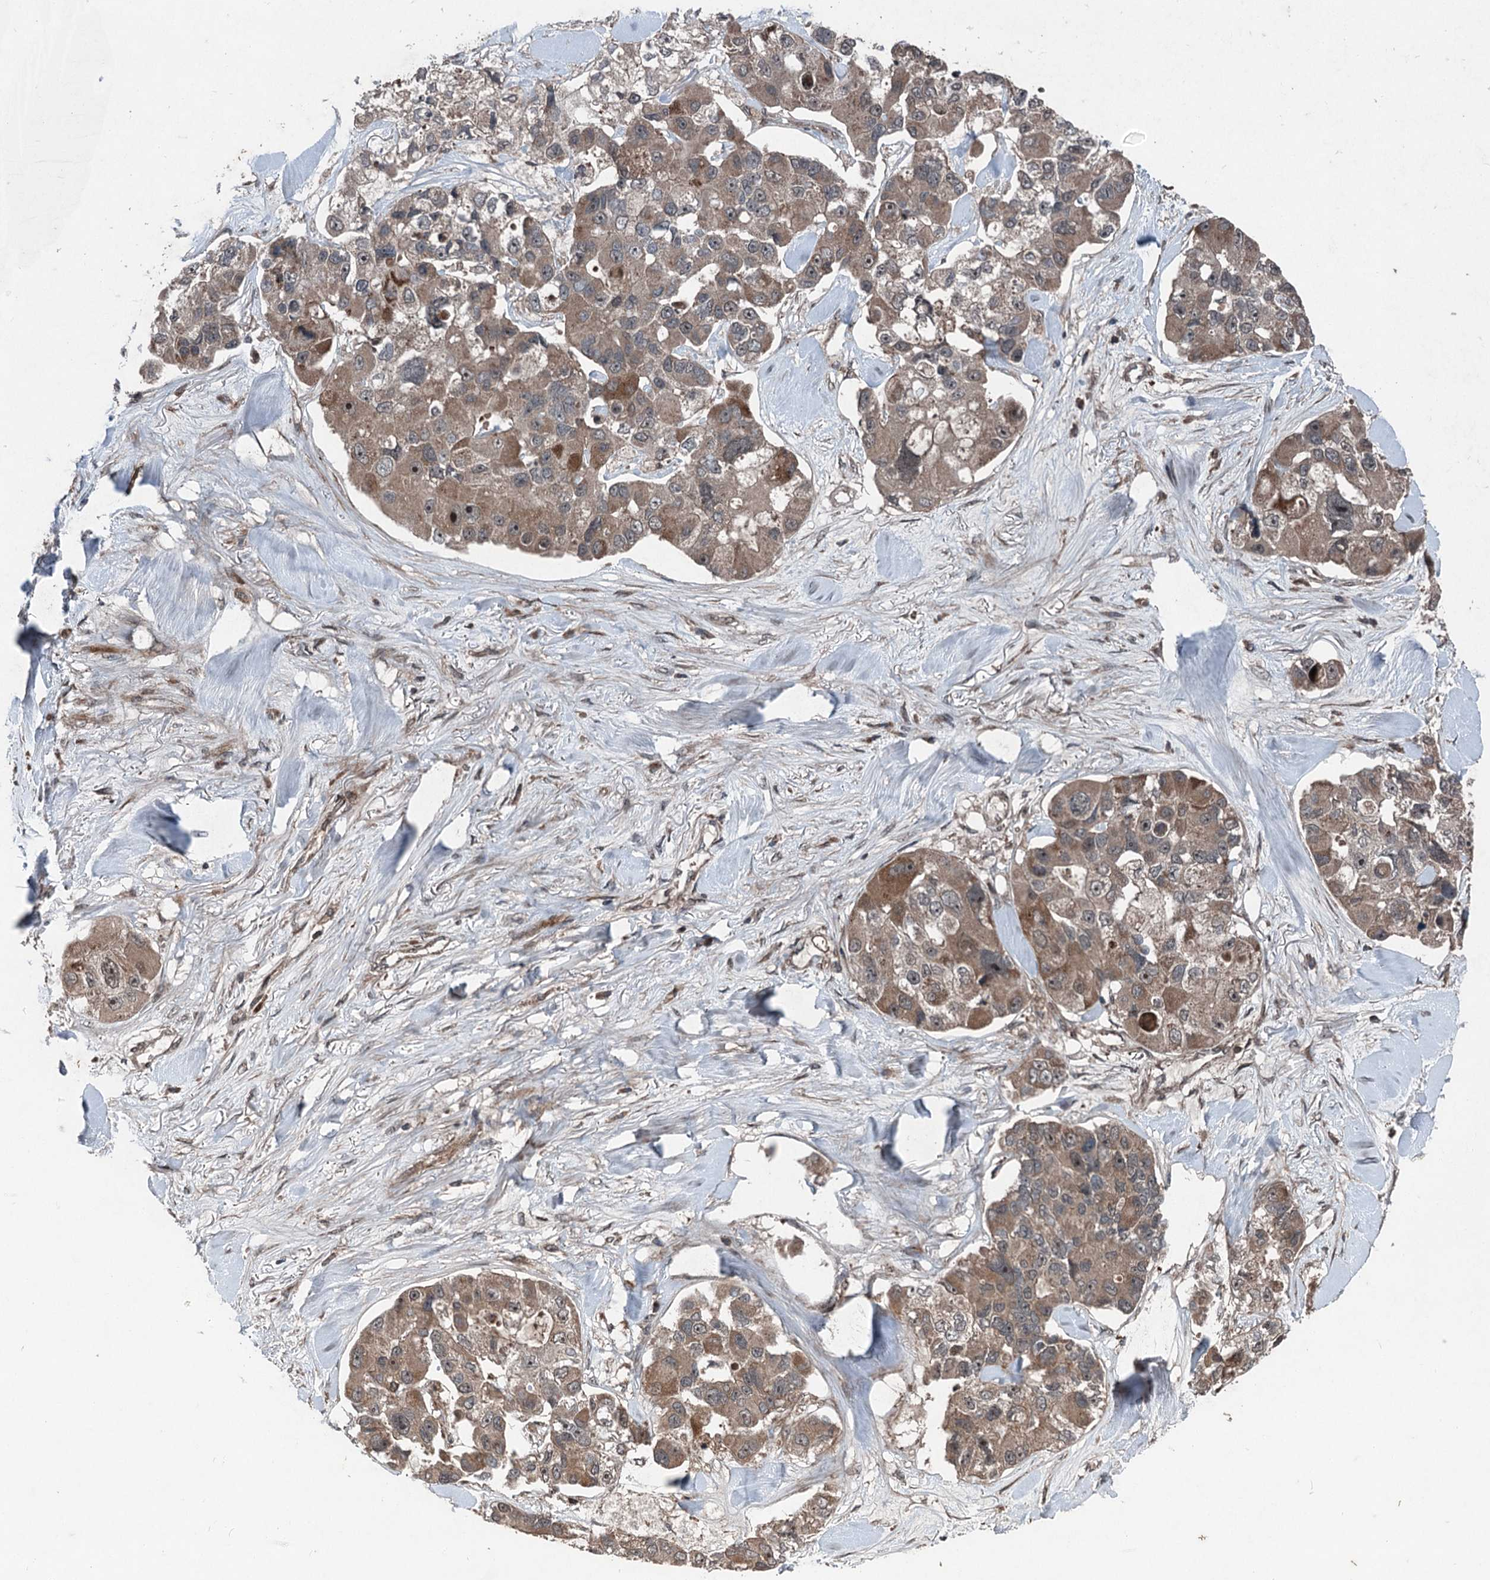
{"staining": {"intensity": "moderate", "quantity": "25%-75%", "location": "cytoplasmic/membranous"}, "tissue": "lung cancer", "cell_type": "Tumor cells", "image_type": "cancer", "snomed": [{"axis": "morphology", "description": "Adenocarcinoma, NOS"}, {"axis": "topography", "description": "Lung"}], "caption": "The immunohistochemical stain labels moderate cytoplasmic/membranous staining in tumor cells of lung adenocarcinoma tissue.", "gene": "ALAS1", "patient": {"sex": "female", "age": 54}}